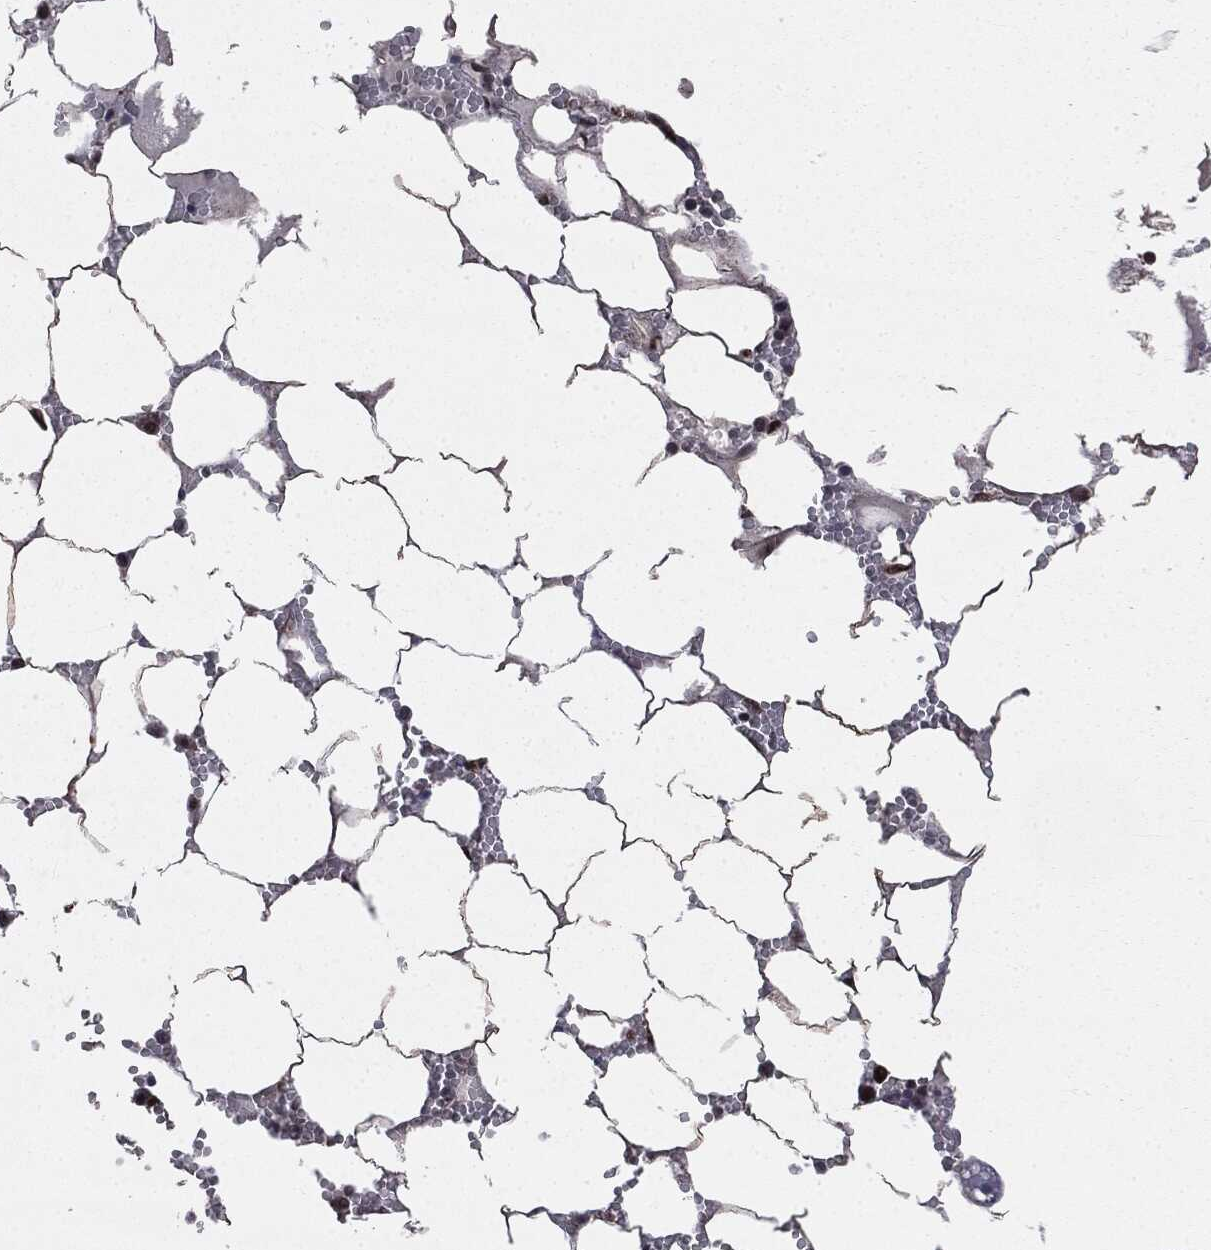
{"staining": {"intensity": "strong", "quantity": "25%-75%", "location": "nuclear"}, "tissue": "bone marrow", "cell_type": "Hematopoietic cells", "image_type": "normal", "snomed": [{"axis": "morphology", "description": "Normal tissue, NOS"}, {"axis": "topography", "description": "Bone marrow"}], "caption": "Immunohistochemistry of normal bone marrow shows high levels of strong nuclear expression in approximately 25%-75% of hematopoietic cells. (DAB (3,3'-diaminobenzidine) IHC, brown staining for protein, blue staining for nuclei).", "gene": "DVL2", "patient": {"sex": "female", "age": 64}}